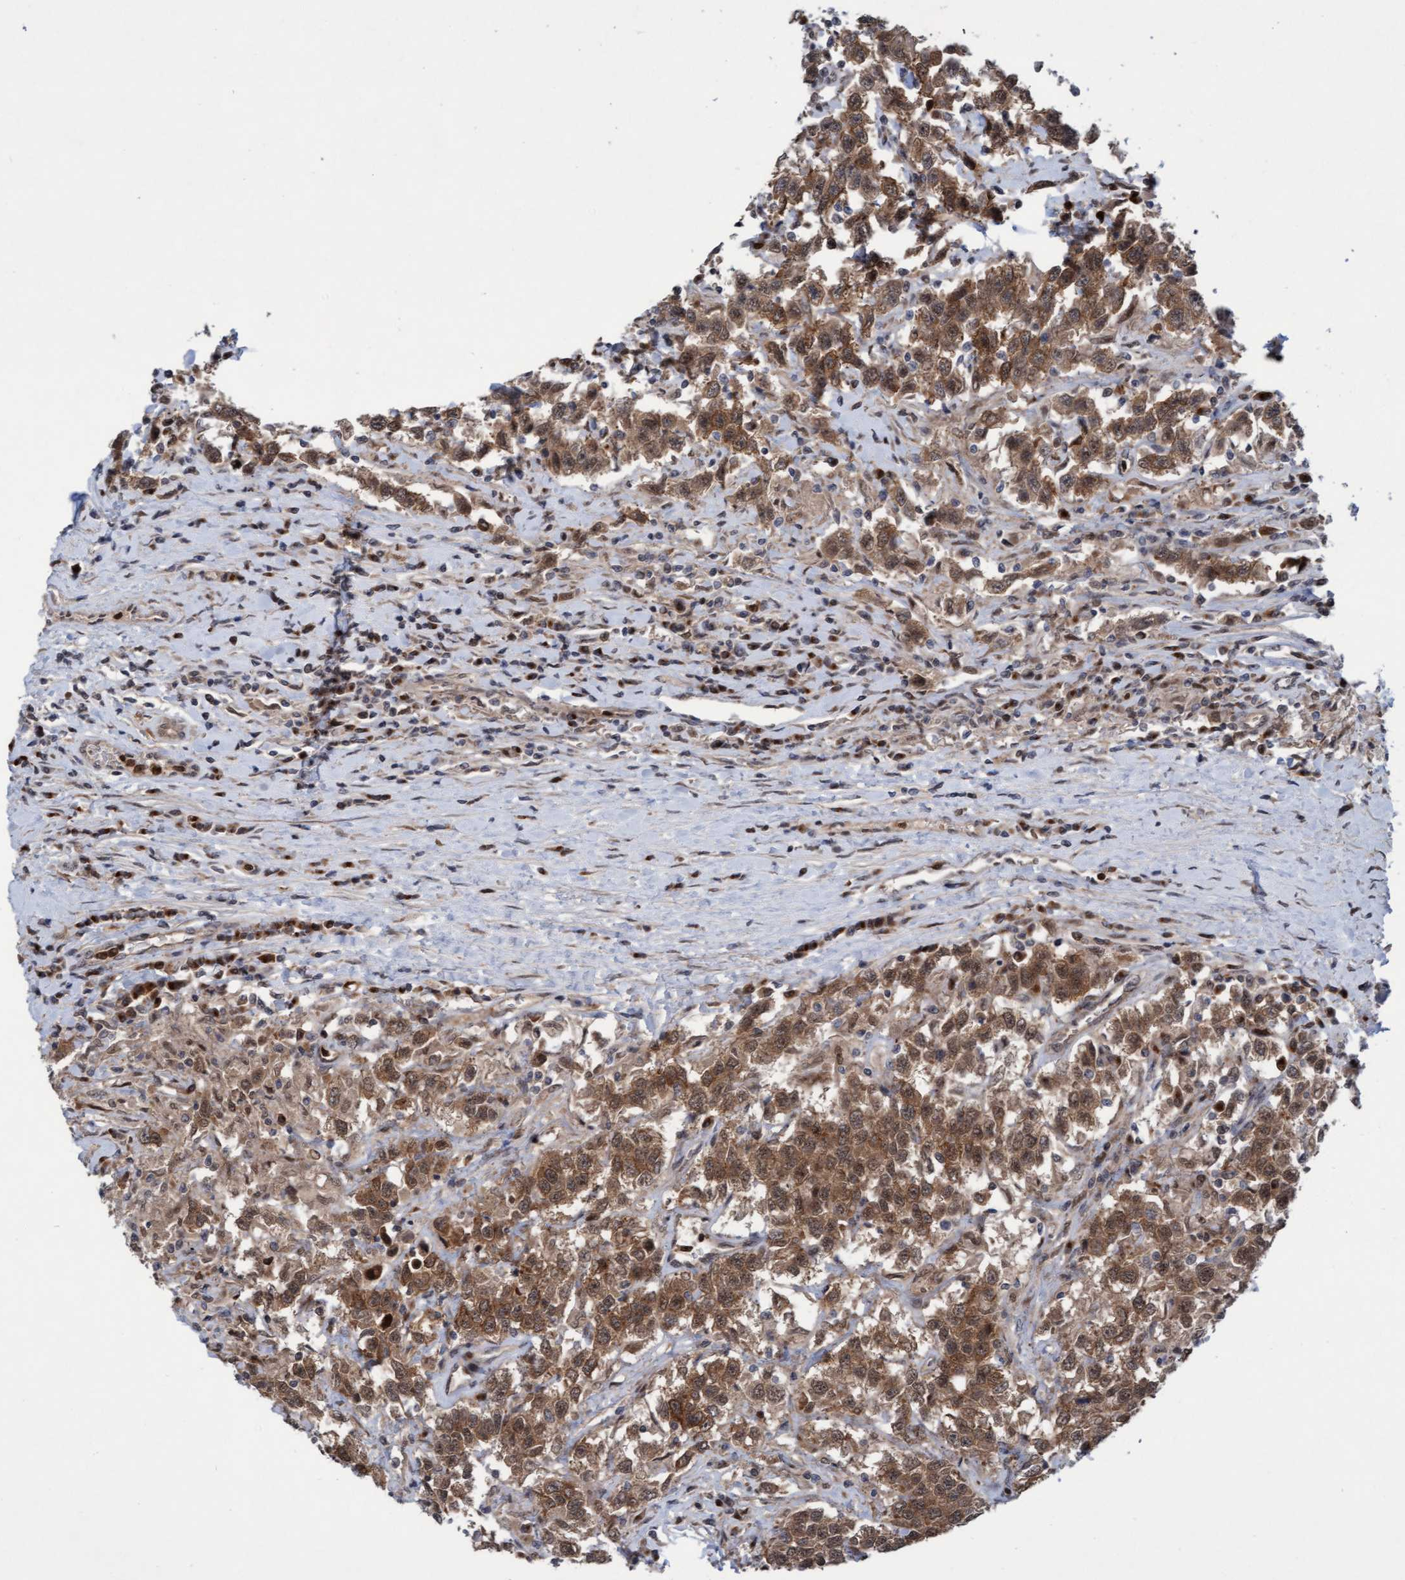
{"staining": {"intensity": "moderate", "quantity": ">75%", "location": "cytoplasmic/membranous,nuclear"}, "tissue": "testis cancer", "cell_type": "Tumor cells", "image_type": "cancer", "snomed": [{"axis": "morphology", "description": "Seminoma, NOS"}, {"axis": "topography", "description": "Testis"}], "caption": "Immunohistochemistry (IHC) image of testis seminoma stained for a protein (brown), which displays medium levels of moderate cytoplasmic/membranous and nuclear positivity in approximately >75% of tumor cells.", "gene": "RAP1GAP2", "patient": {"sex": "male", "age": 41}}